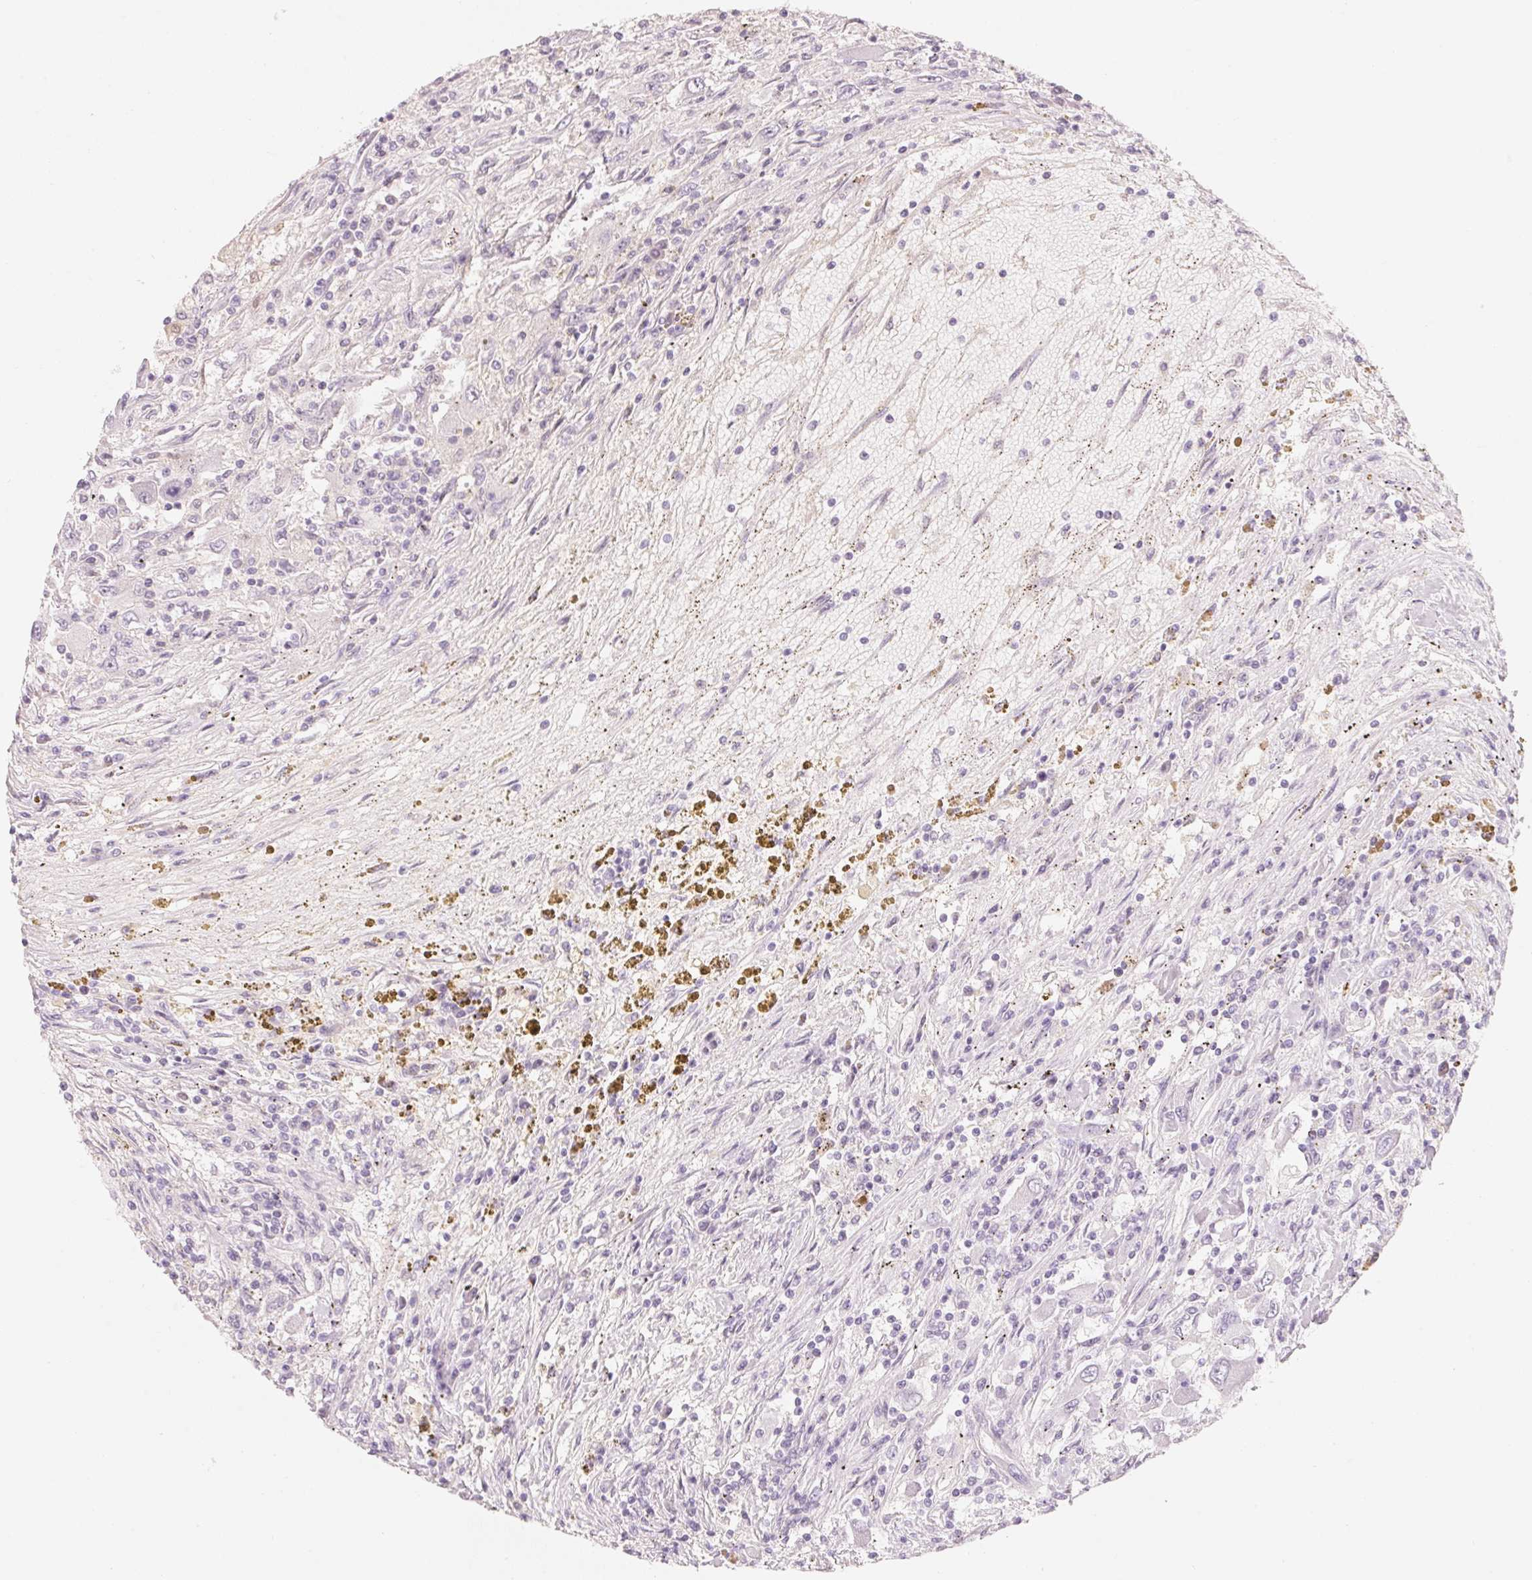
{"staining": {"intensity": "negative", "quantity": "none", "location": "none"}, "tissue": "renal cancer", "cell_type": "Tumor cells", "image_type": "cancer", "snomed": [{"axis": "morphology", "description": "Adenocarcinoma, NOS"}, {"axis": "topography", "description": "Kidney"}], "caption": "Micrograph shows no significant protein expression in tumor cells of renal cancer.", "gene": "CFHR2", "patient": {"sex": "female", "age": 67}}